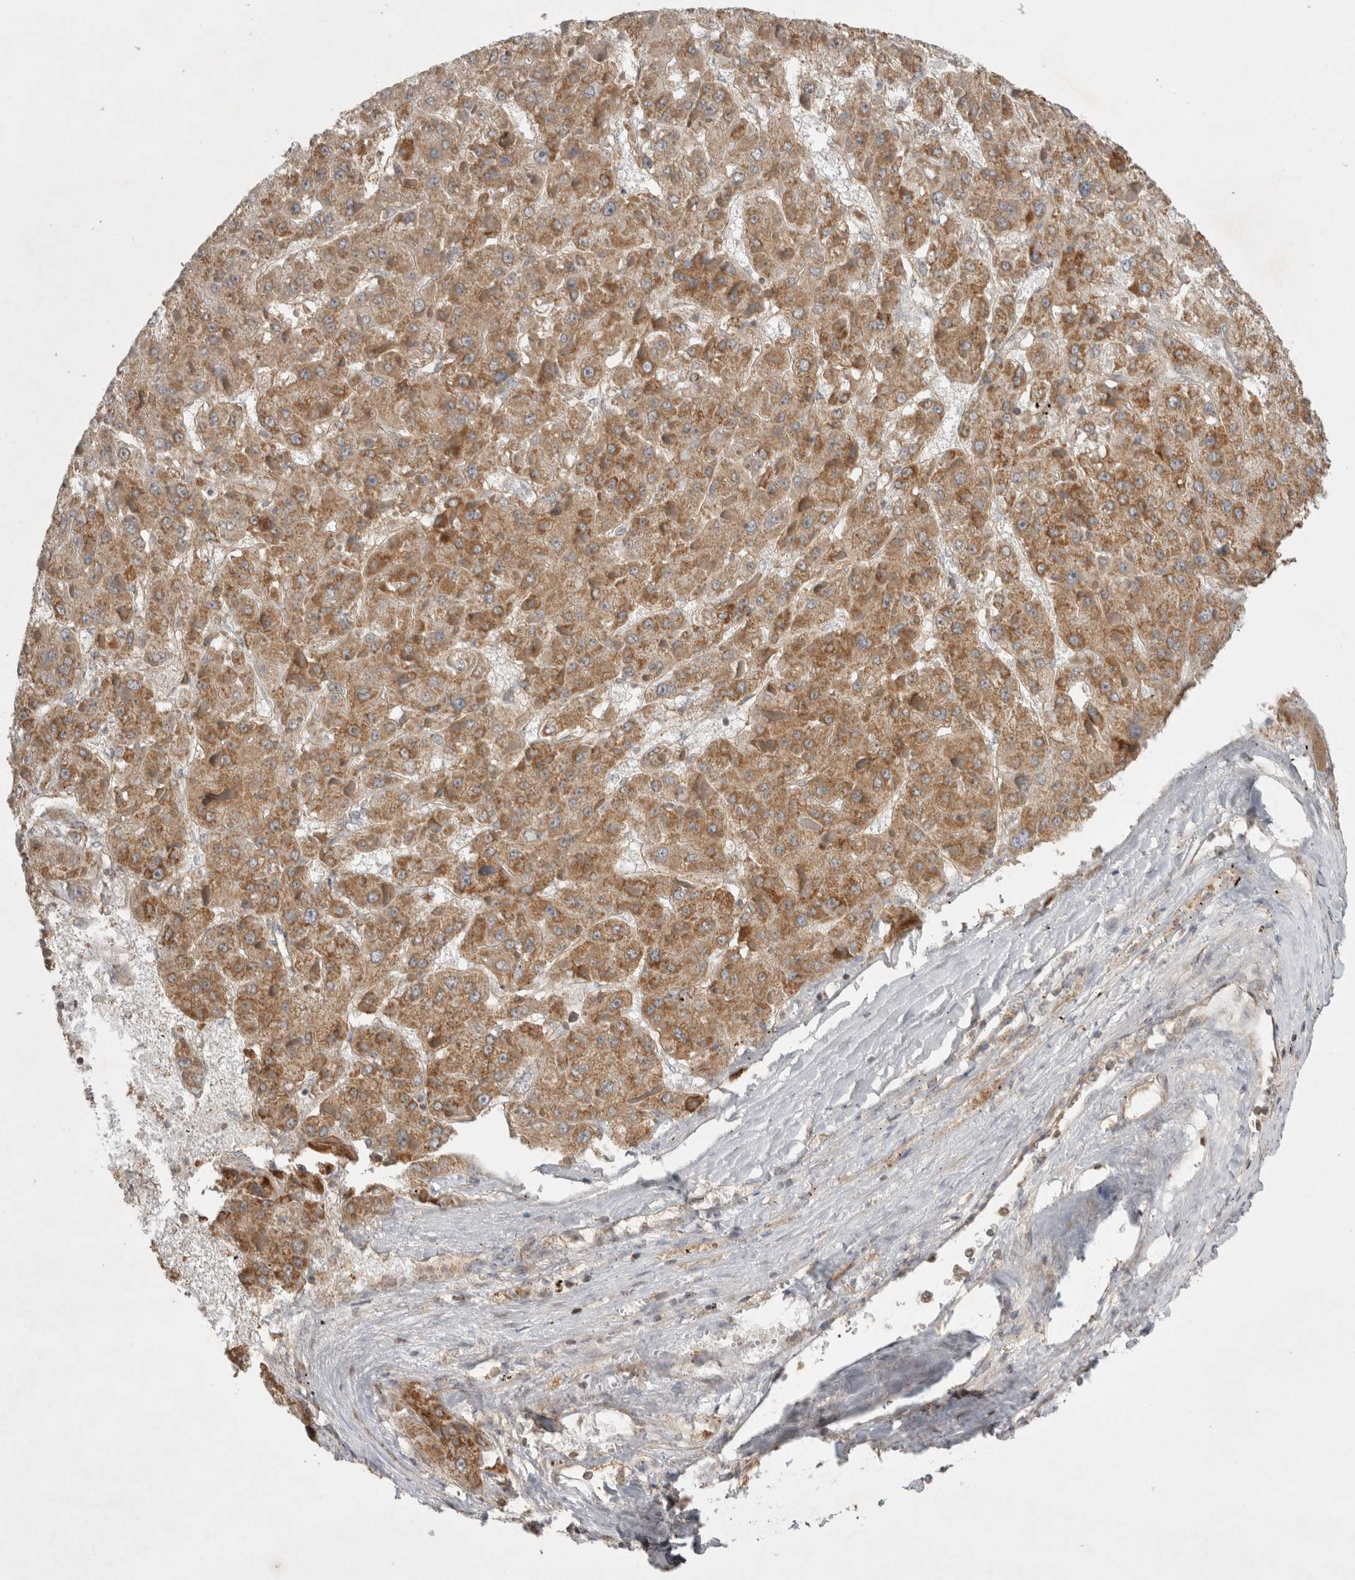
{"staining": {"intensity": "moderate", "quantity": ">75%", "location": "cytoplasmic/membranous"}, "tissue": "liver cancer", "cell_type": "Tumor cells", "image_type": "cancer", "snomed": [{"axis": "morphology", "description": "Carcinoma, Hepatocellular, NOS"}, {"axis": "topography", "description": "Liver"}], "caption": "Tumor cells demonstrate medium levels of moderate cytoplasmic/membranous positivity in approximately >75% of cells in hepatocellular carcinoma (liver).", "gene": "KCNIP1", "patient": {"sex": "female", "age": 73}}